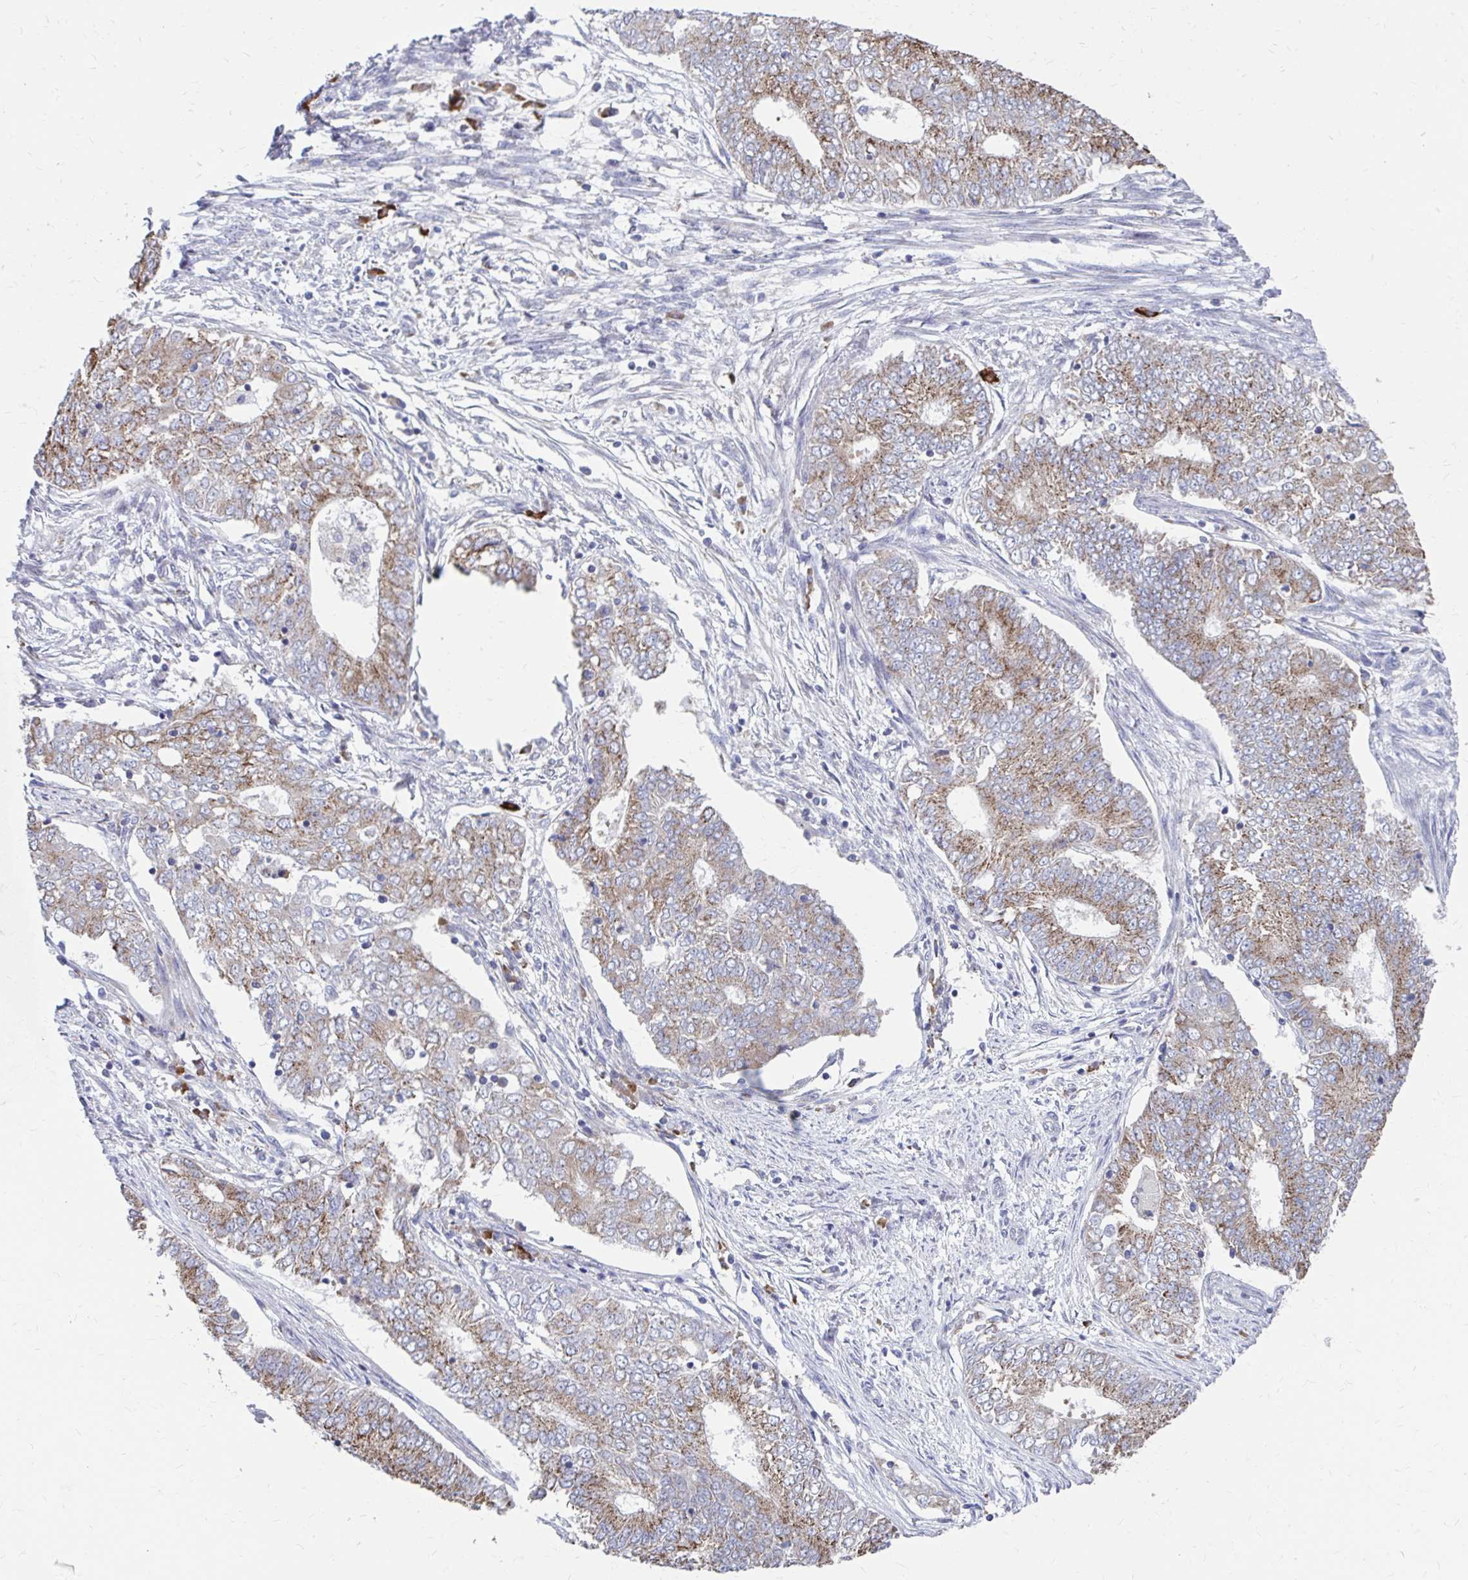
{"staining": {"intensity": "moderate", "quantity": ">75%", "location": "cytoplasmic/membranous"}, "tissue": "endometrial cancer", "cell_type": "Tumor cells", "image_type": "cancer", "snomed": [{"axis": "morphology", "description": "Adenocarcinoma, NOS"}, {"axis": "topography", "description": "Endometrium"}], "caption": "Immunohistochemical staining of endometrial cancer demonstrates medium levels of moderate cytoplasmic/membranous protein expression in approximately >75% of tumor cells. Using DAB (brown) and hematoxylin (blue) stains, captured at high magnification using brightfield microscopy.", "gene": "FKBP2", "patient": {"sex": "female", "age": 62}}